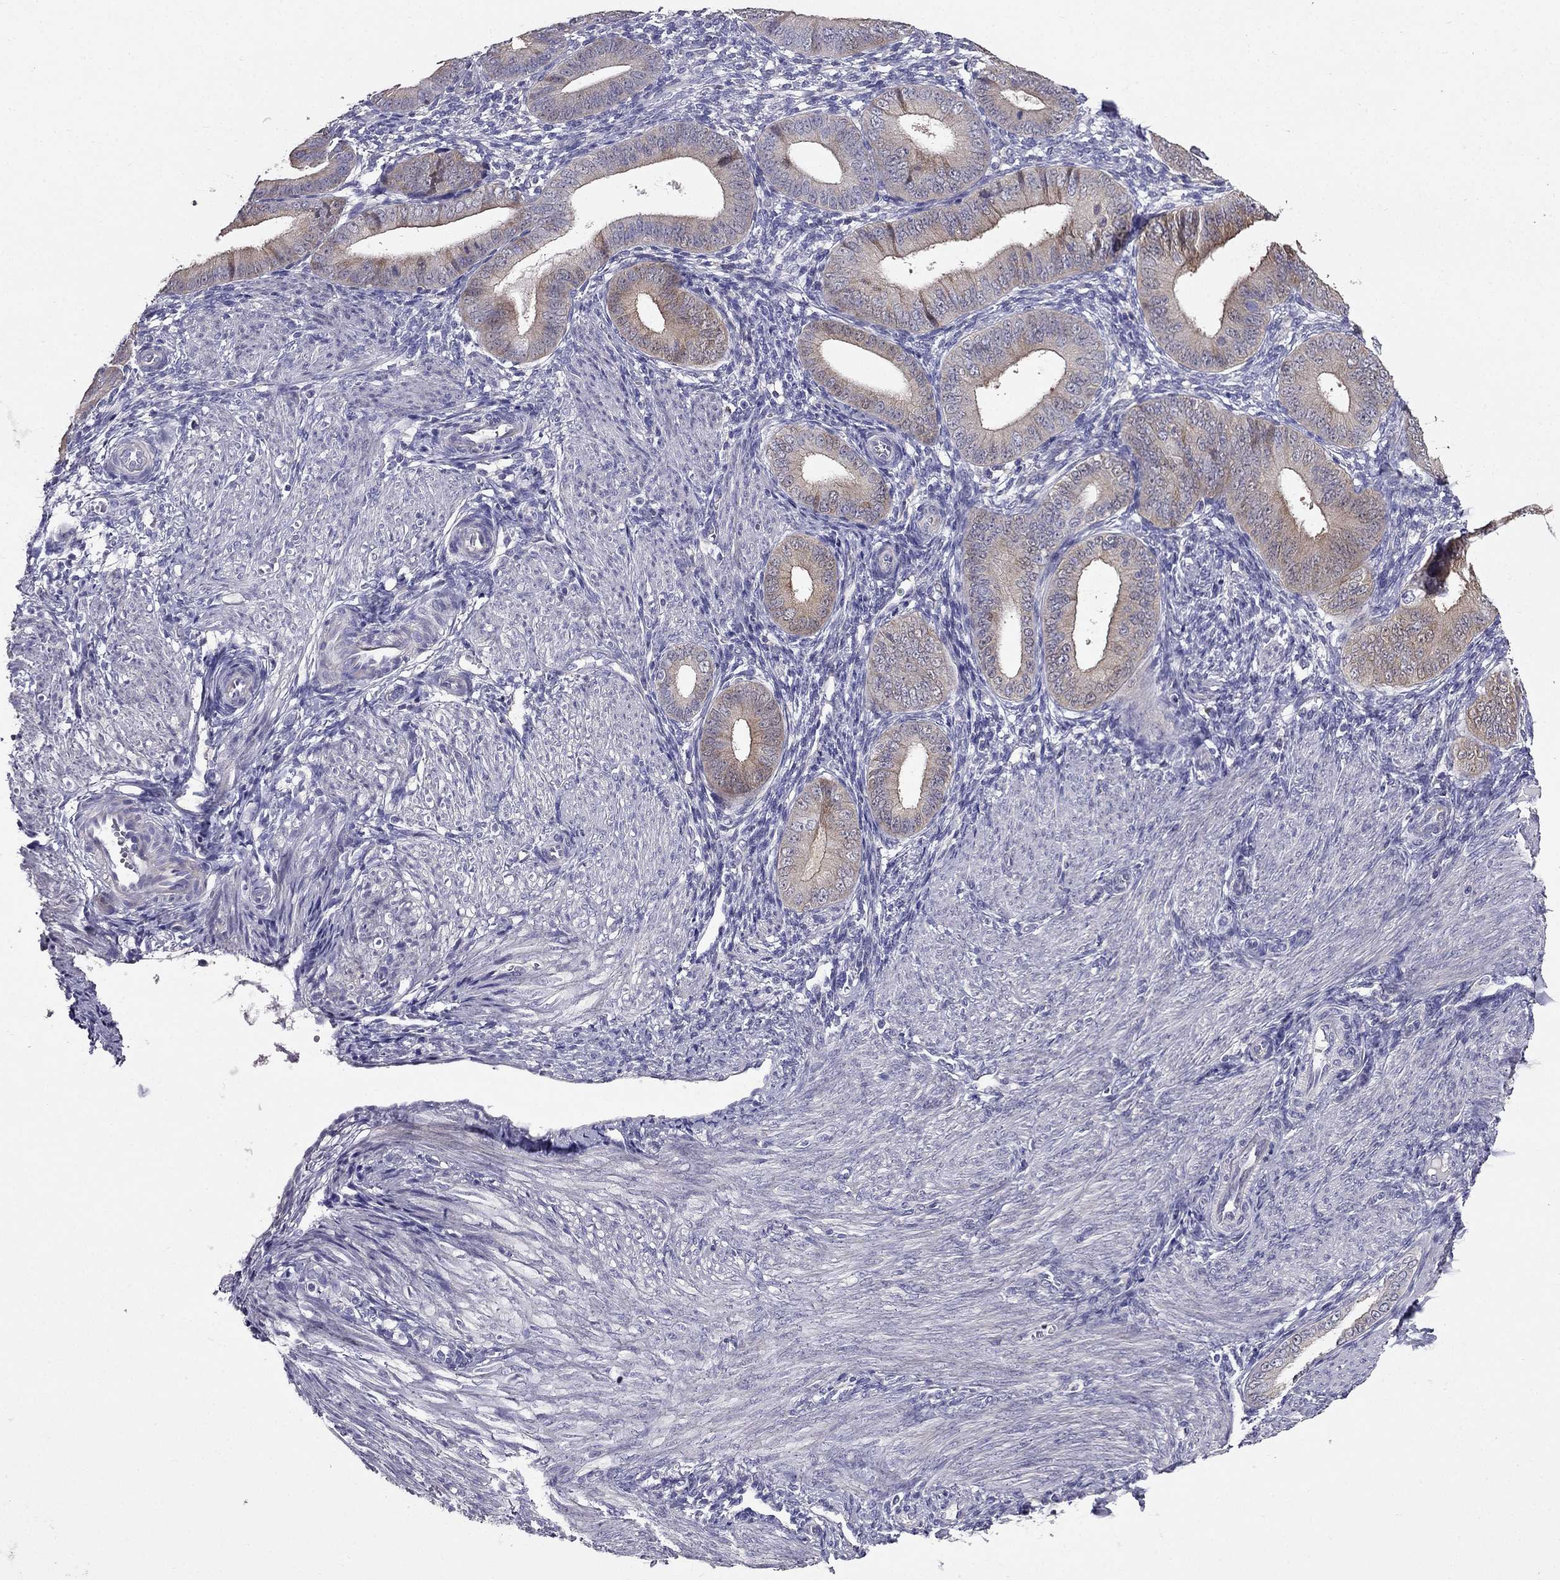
{"staining": {"intensity": "negative", "quantity": "none", "location": "none"}, "tissue": "endometrium", "cell_type": "Cells in endometrial stroma", "image_type": "normal", "snomed": [{"axis": "morphology", "description": "Normal tissue, NOS"}, {"axis": "topography", "description": "Endometrium"}], "caption": "Image shows no protein positivity in cells in endometrial stroma of benign endometrium.", "gene": "AS3MT", "patient": {"sex": "female", "age": 39}}